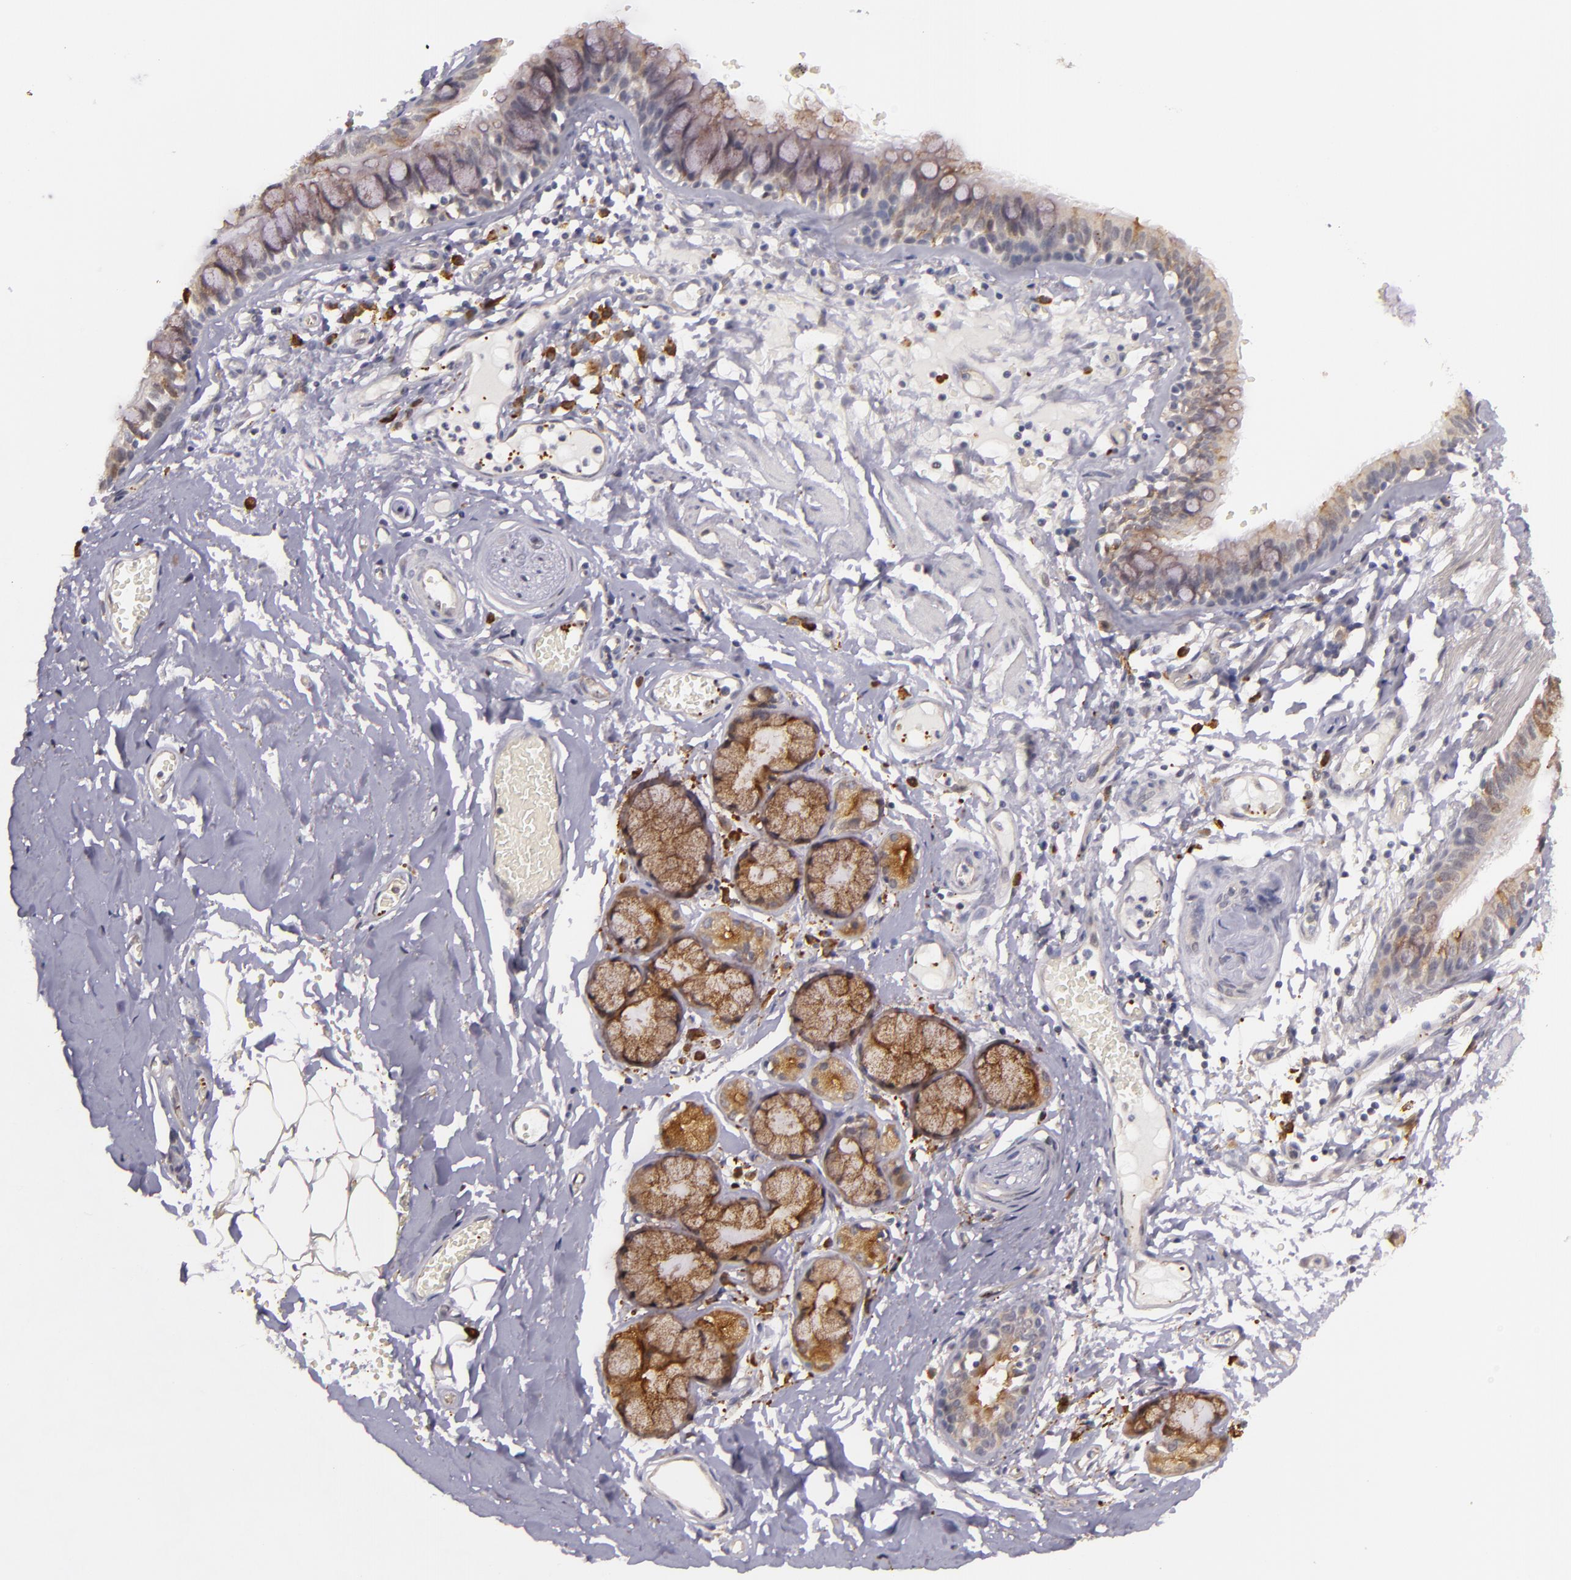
{"staining": {"intensity": "weak", "quantity": "25%-75%", "location": "cytoplasmic/membranous"}, "tissue": "bronchus", "cell_type": "Respiratory epithelial cells", "image_type": "normal", "snomed": [{"axis": "morphology", "description": "Normal tissue, NOS"}, {"axis": "topography", "description": "Bronchus"}, {"axis": "topography", "description": "Lung"}], "caption": "Human bronchus stained with a brown dye displays weak cytoplasmic/membranous positive positivity in about 25%-75% of respiratory epithelial cells.", "gene": "SYTL4", "patient": {"sex": "female", "age": 56}}